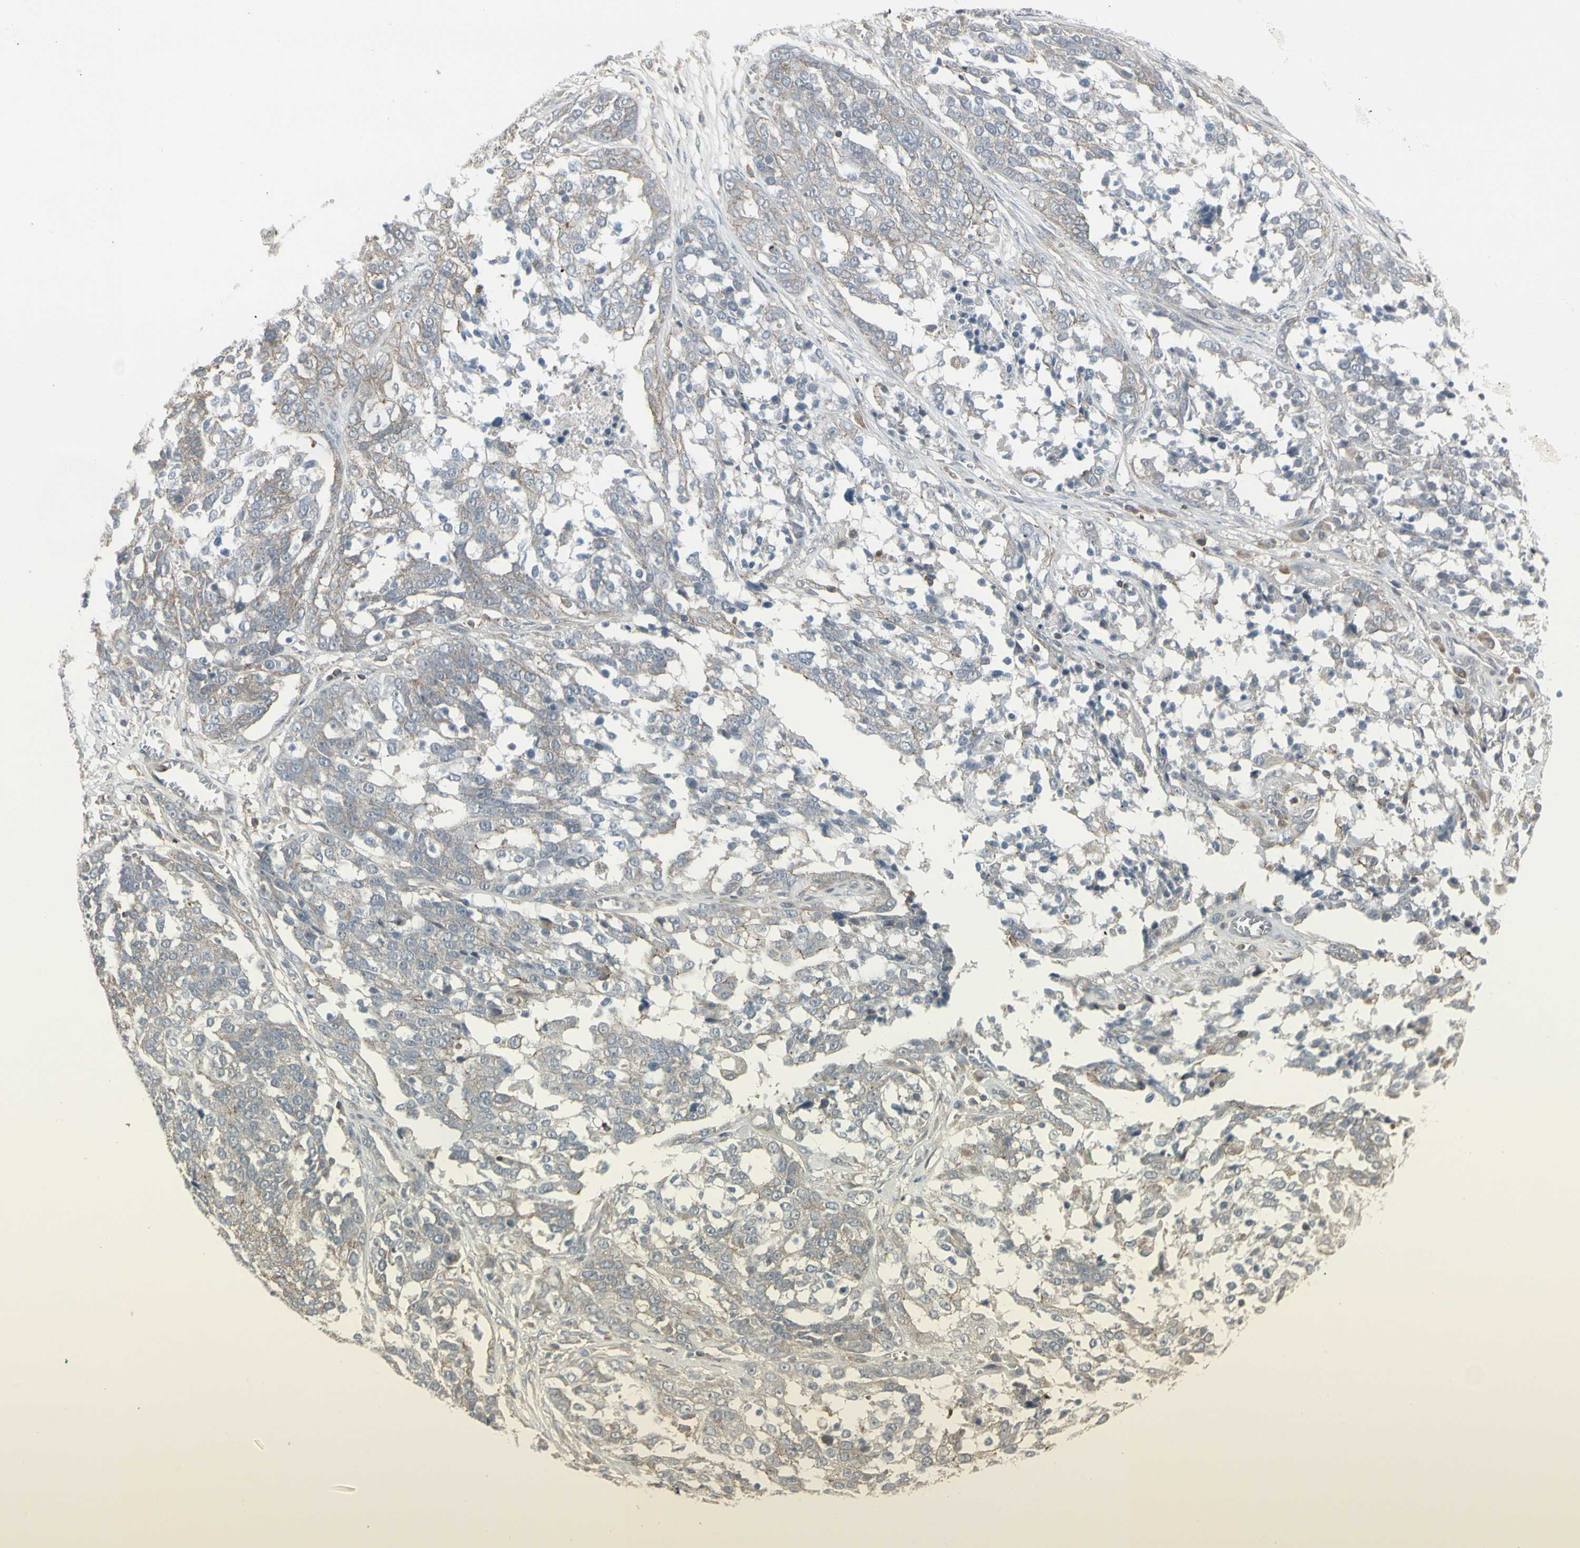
{"staining": {"intensity": "weak", "quantity": ">75%", "location": "cytoplasmic/membranous"}, "tissue": "ovarian cancer", "cell_type": "Tumor cells", "image_type": "cancer", "snomed": [{"axis": "morphology", "description": "Cystadenocarcinoma, serous, NOS"}, {"axis": "topography", "description": "Ovary"}], "caption": "Immunohistochemistry (IHC) of serous cystadenocarcinoma (ovarian) demonstrates low levels of weak cytoplasmic/membranous expression in about >75% of tumor cells.", "gene": "EPS15", "patient": {"sex": "female", "age": 44}}